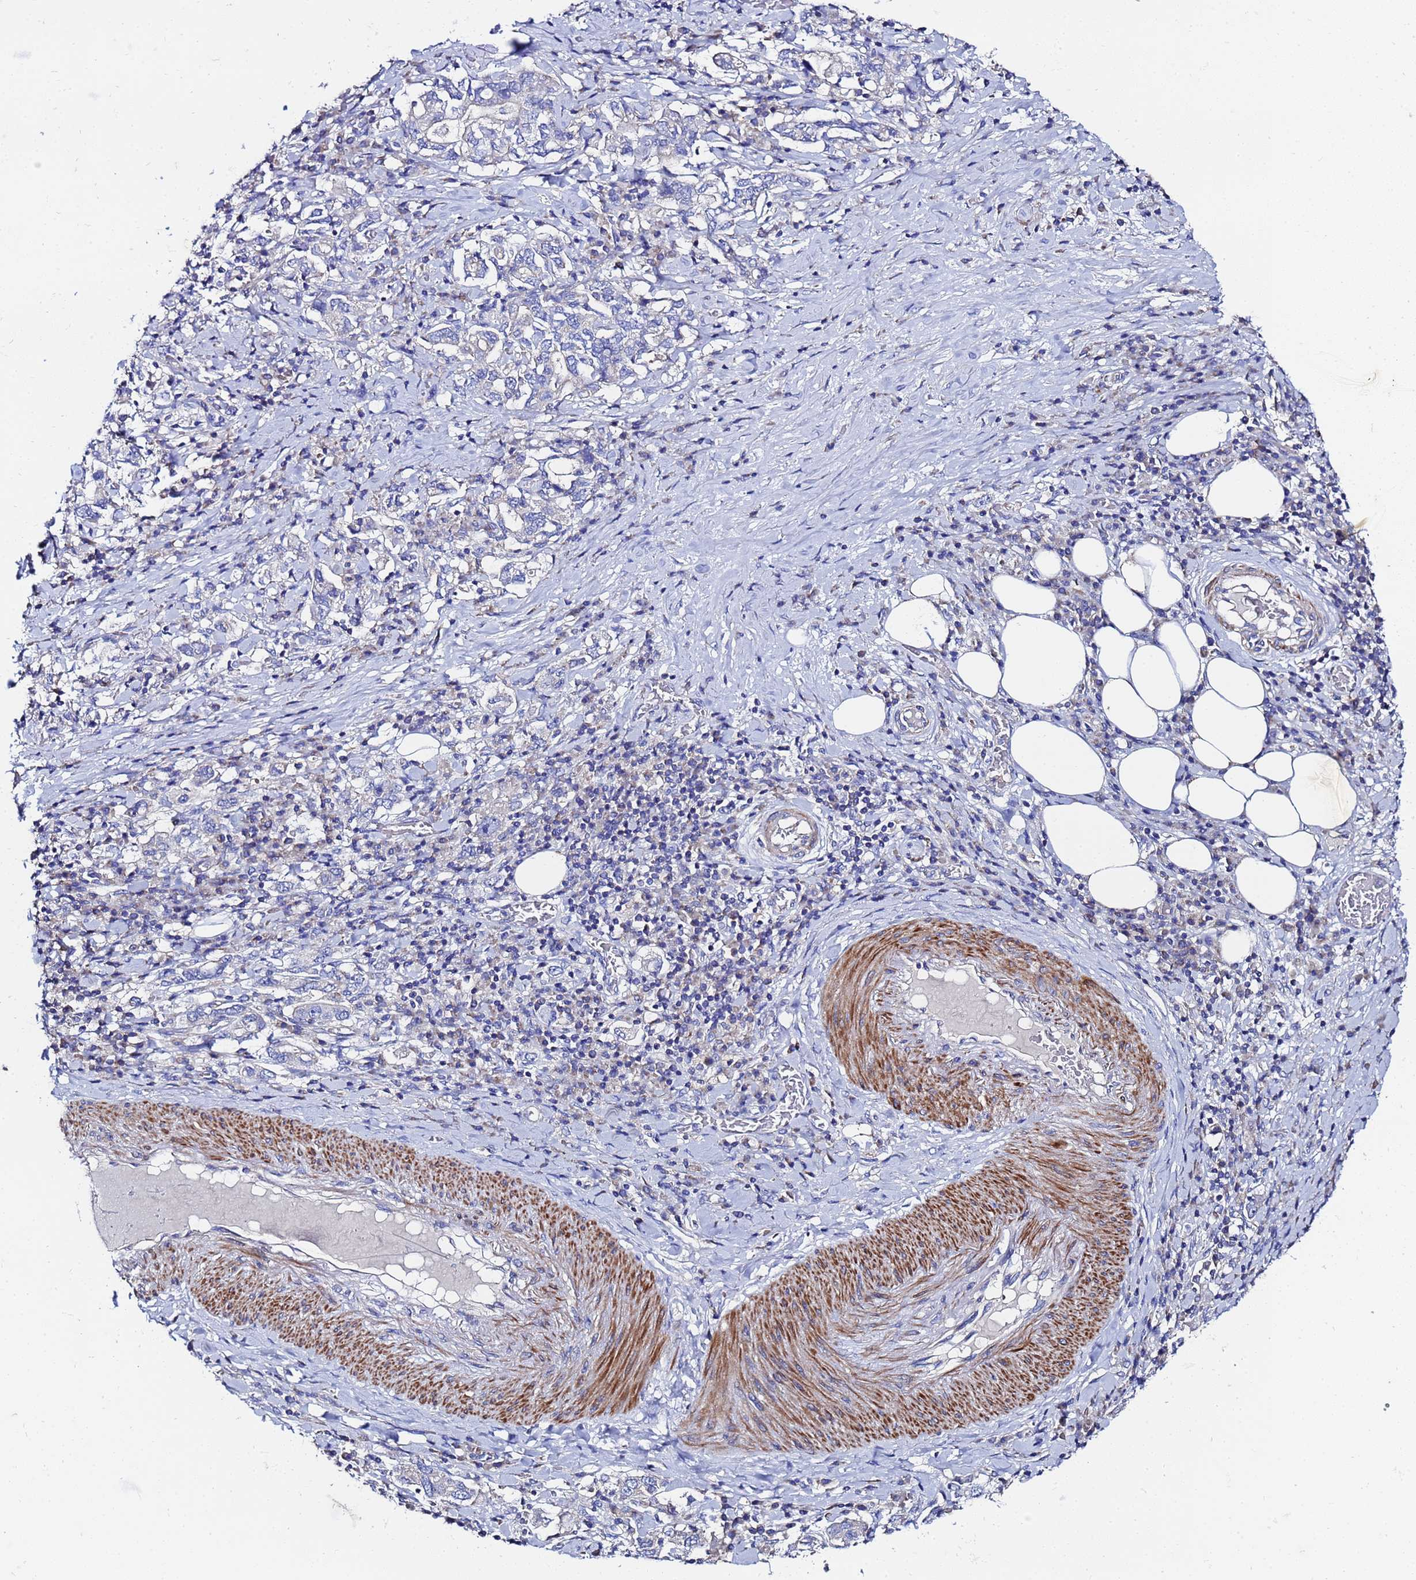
{"staining": {"intensity": "negative", "quantity": "none", "location": "none"}, "tissue": "stomach cancer", "cell_type": "Tumor cells", "image_type": "cancer", "snomed": [{"axis": "morphology", "description": "Adenocarcinoma, NOS"}, {"axis": "topography", "description": "Stomach, upper"}, {"axis": "topography", "description": "Stomach"}], "caption": "This photomicrograph is of adenocarcinoma (stomach) stained with IHC to label a protein in brown with the nuclei are counter-stained blue. There is no staining in tumor cells.", "gene": "FAHD2A", "patient": {"sex": "male", "age": 62}}